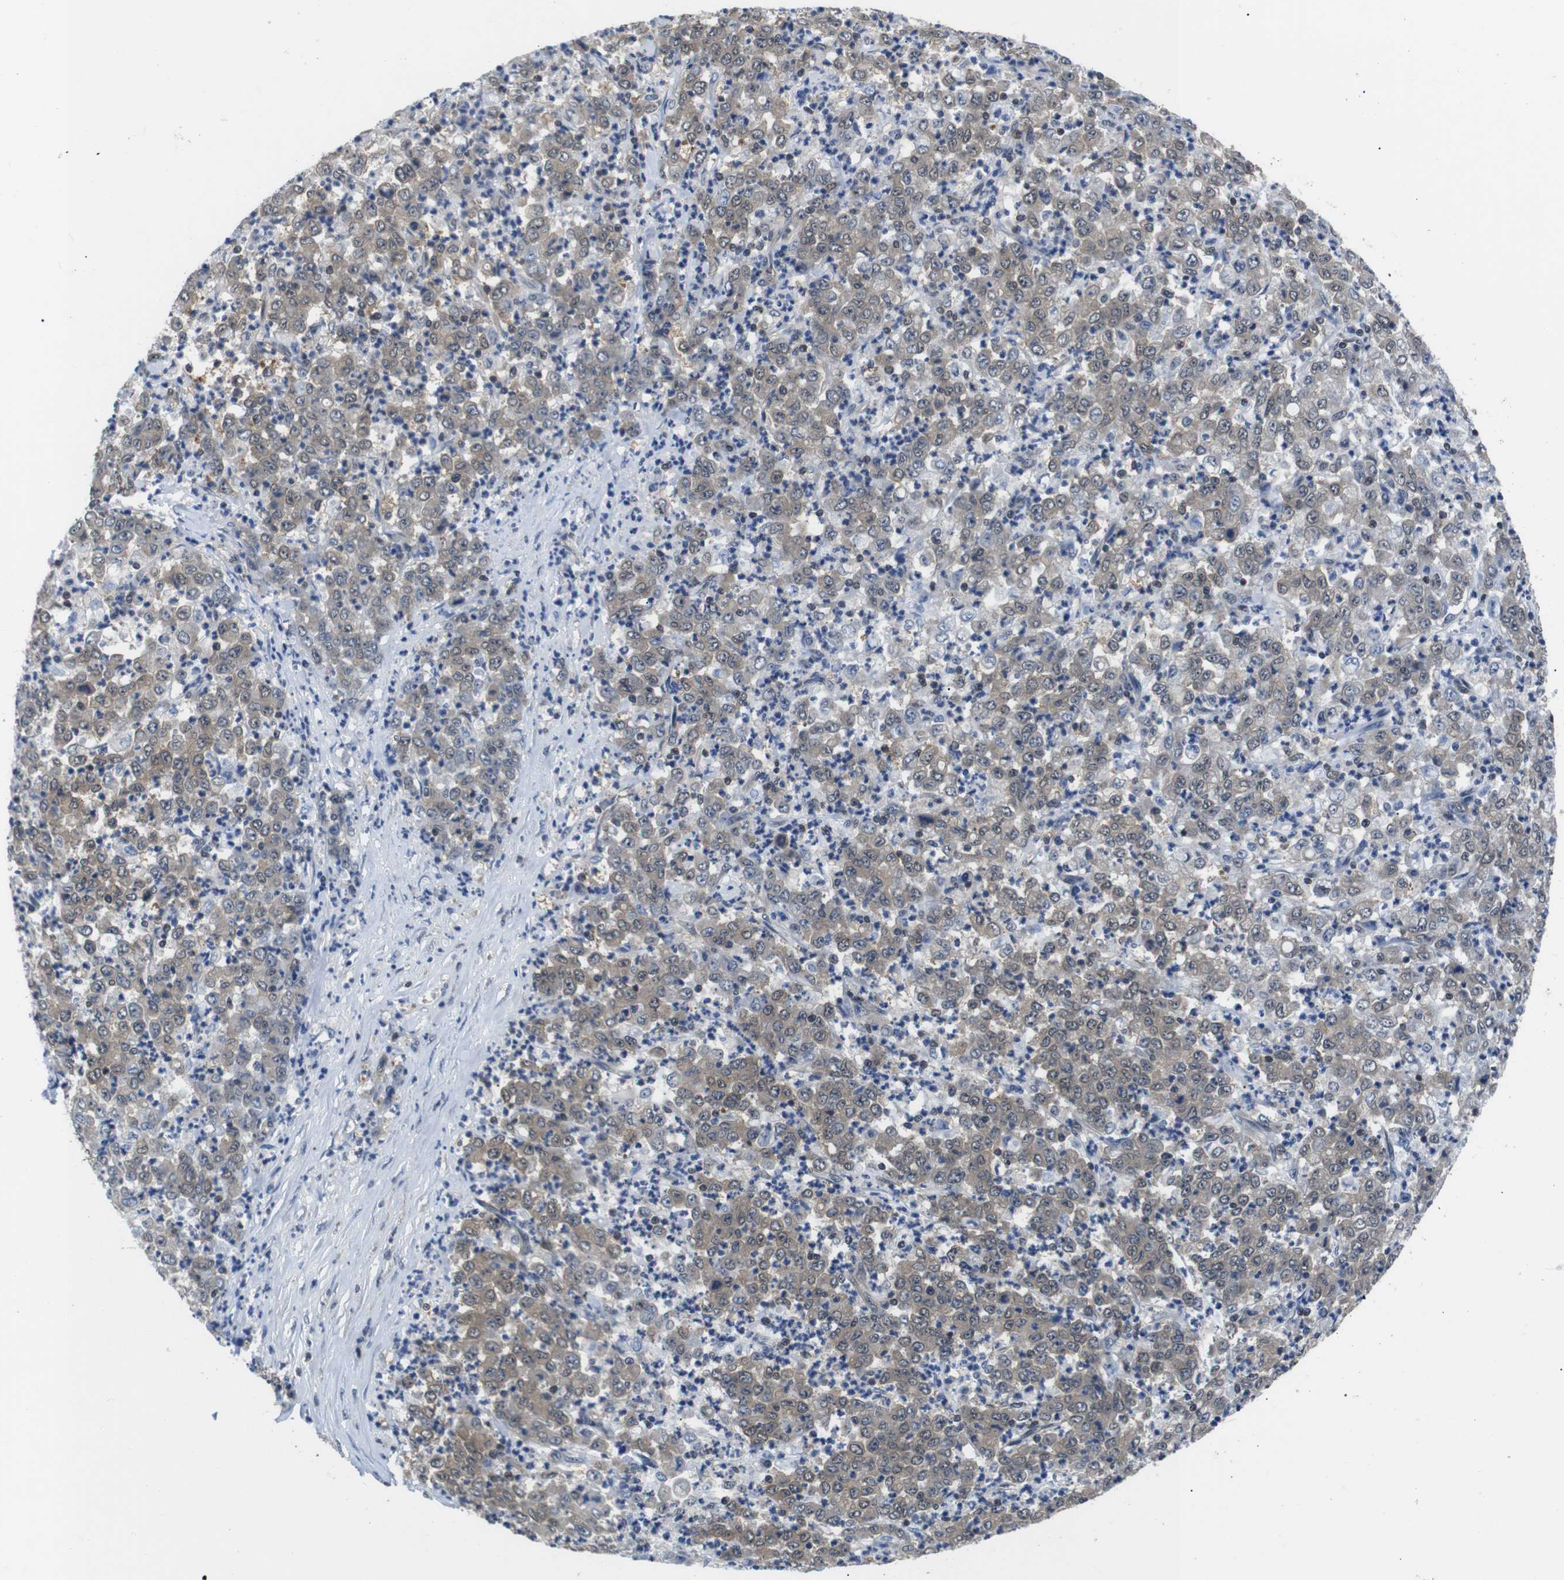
{"staining": {"intensity": "weak", "quantity": ">75%", "location": "cytoplasmic/membranous"}, "tissue": "stomach cancer", "cell_type": "Tumor cells", "image_type": "cancer", "snomed": [{"axis": "morphology", "description": "Adenocarcinoma, NOS"}, {"axis": "topography", "description": "Stomach, lower"}], "caption": "This image displays IHC staining of stomach cancer (adenocarcinoma), with low weak cytoplasmic/membranous positivity in about >75% of tumor cells.", "gene": "UBXN1", "patient": {"sex": "female", "age": 71}}